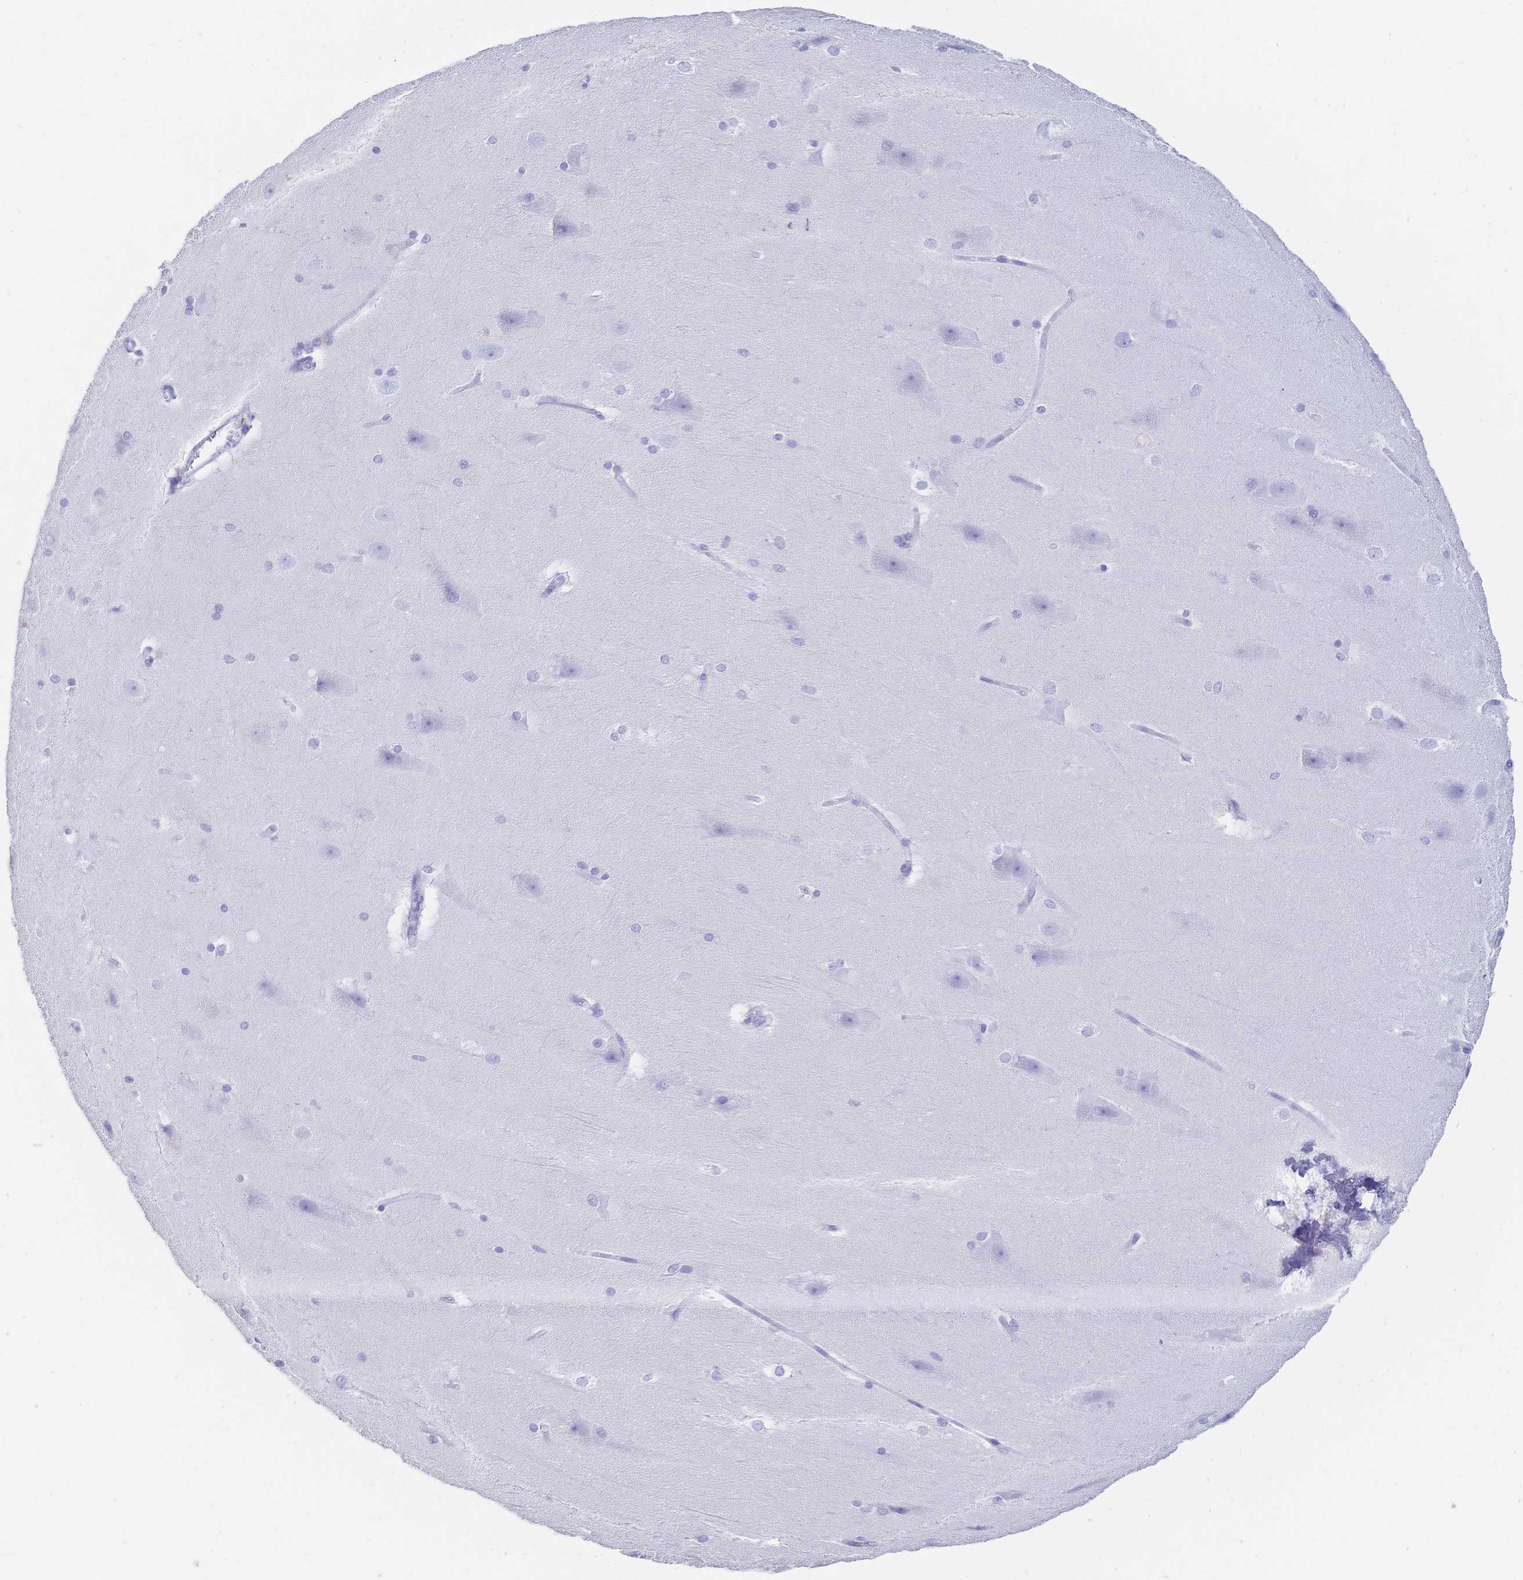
{"staining": {"intensity": "negative", "quantity": "none", "location": "none"}, "tissue": "hippocampus", "cell_type": "Glial cells", "image_type": "normal", "snomed": [{"axis": "morphology", "description": "Normal tissue, NOS"}, {"axis": "topography", "description": "Cerebral cortex"}, {"axis": "topography", "description": "Hippocampus"}], "caption": "Immunohistochemical staining of unremarkable hippocampus reveals no significant expression in glial cells.", "gene": "MEP1B", "patient": {"sex": "female", "age": 19}}